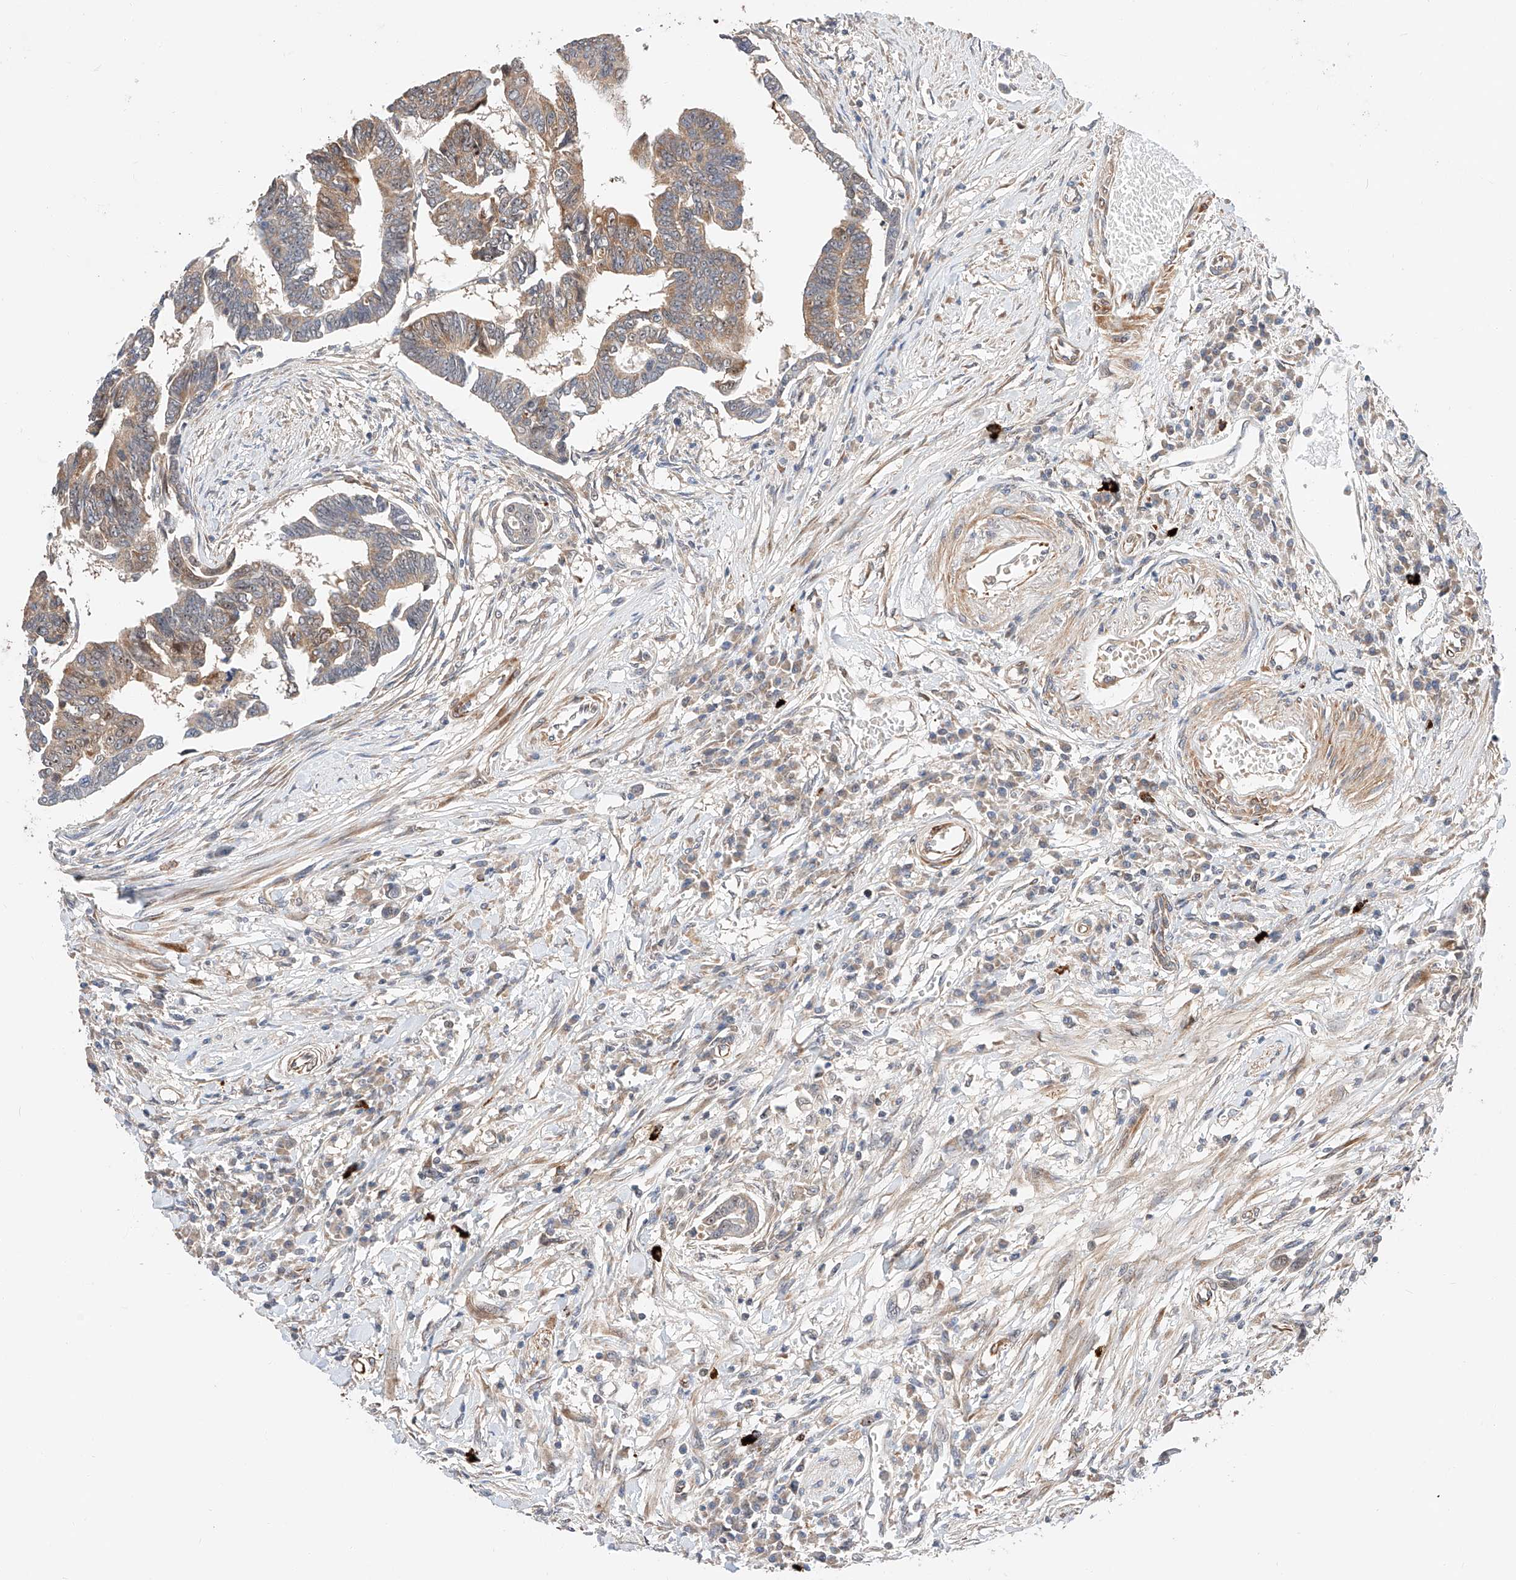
{"staining": {"intensity": "moderate", "quantity": ">75%", "location": "cytoplasmic/membranous"}, "tissue": "colorectal cancer", "cell_type": "Tumor cells", "image_type": "cancer", "snomed": [{"axis": "morphology", "description": "Adenocarcinoma, NOS"}, {"axis": "topography", "description": "Rectum"}], "caption": "Immunohistochemical staining of colorectal cancer (adenocarcinoma) displays medium levels of moderate cytoplasmic/membranous expression in about >75% of tumor cells. Nuclei are stained in blue.", "gene": "RAB23", "patient": {"sex": "female", "age": 65}}